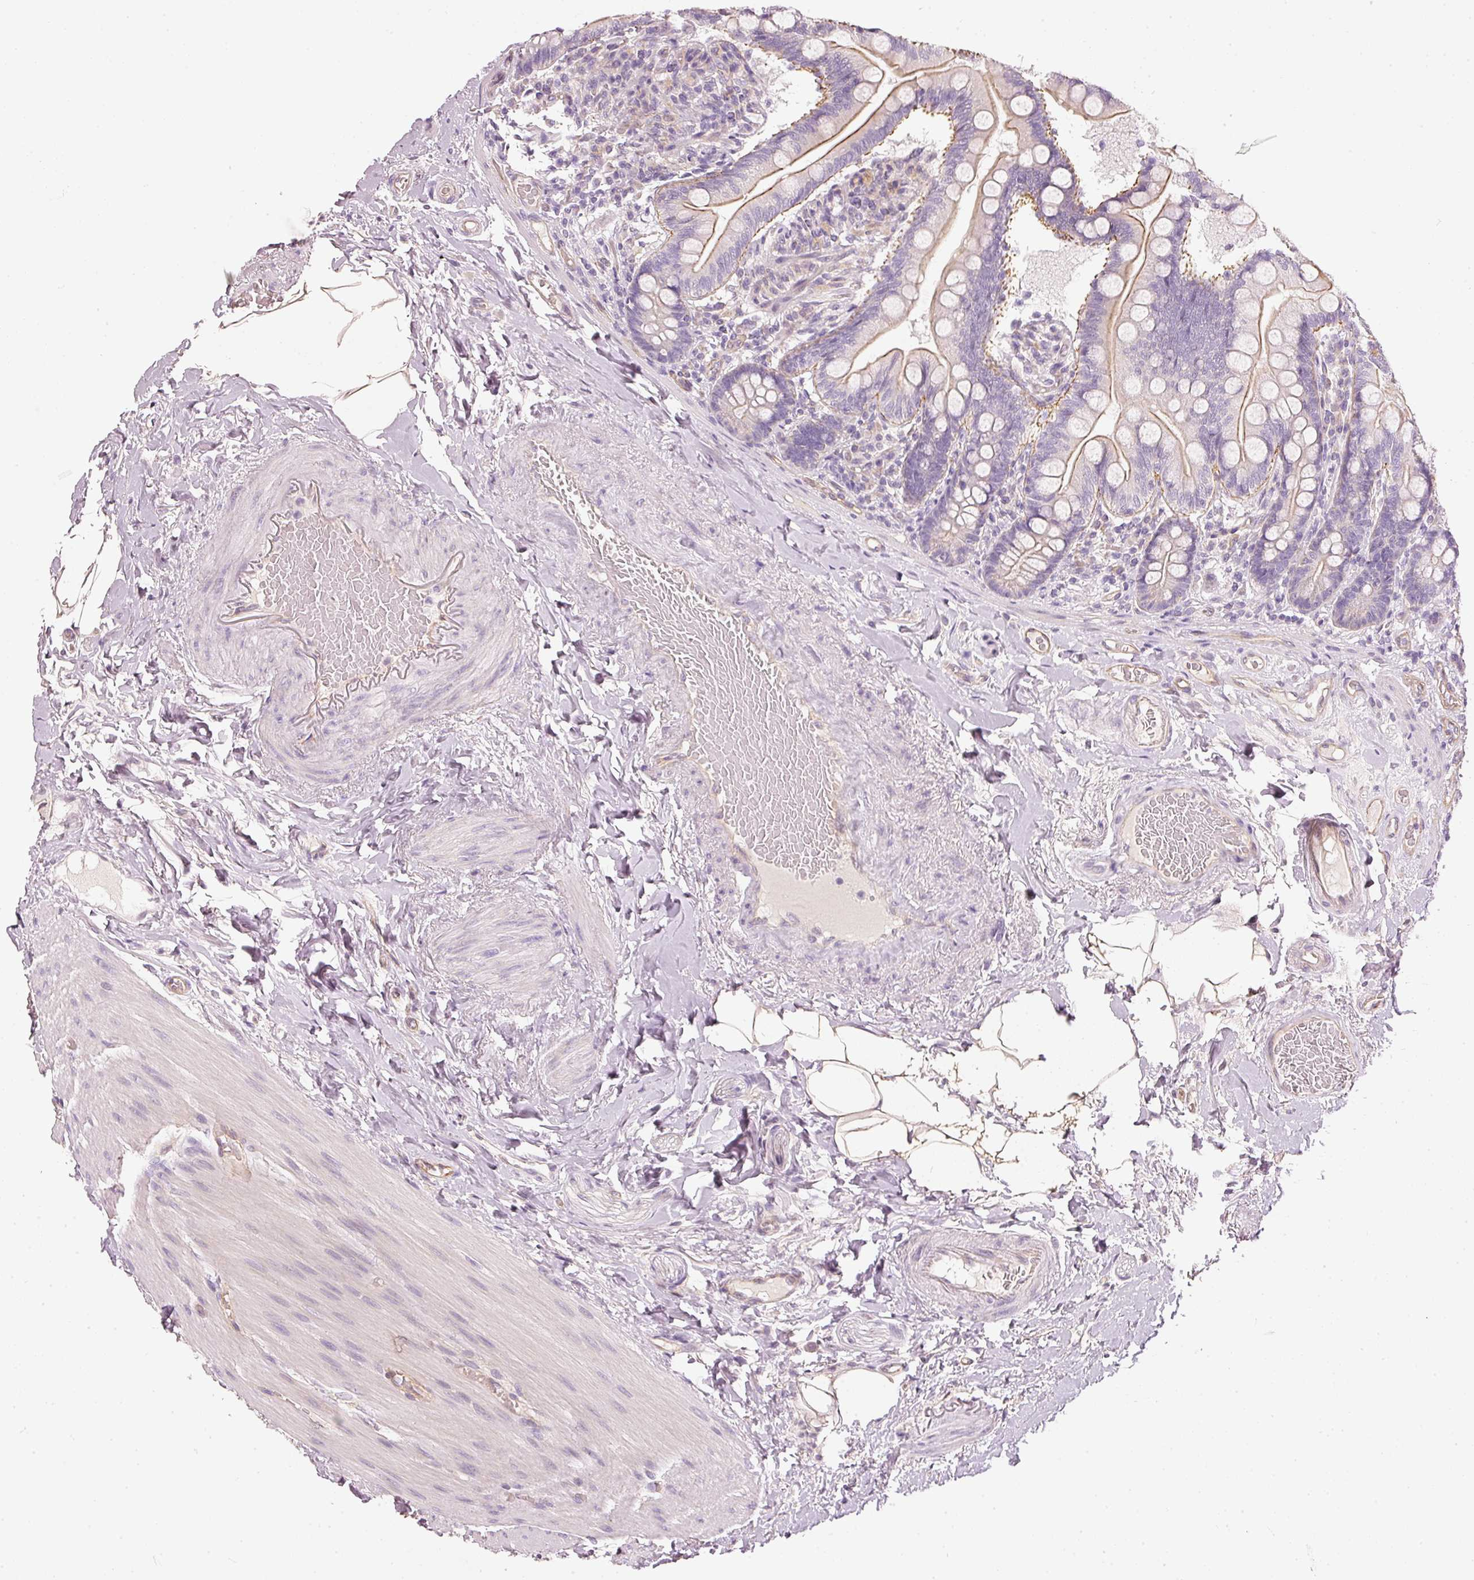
{"staining": {"intensity": "moderate", "quantity": "25%-75%", "location": "cytoplasmic/membranous"}, "tissue": "small intestine", "cell_type": "Glandular cells", "image_type": "normal", "snomed": [{"axis": "morphology", "description": "Normal tissue, NOS"}, {"axis": "topography", "description": "Small intestine"}], "caption": "This histopathology image displays normal small intestine stained with immunohistochemistry (IHC) to label a protein in brown. The cytoplasmic/membranous of glandular cells show moderate positivity for the protein. Nuclei are counter-stained blue.", "gene": "OSR2", "patient": {"sex": "female", "age": 64}}